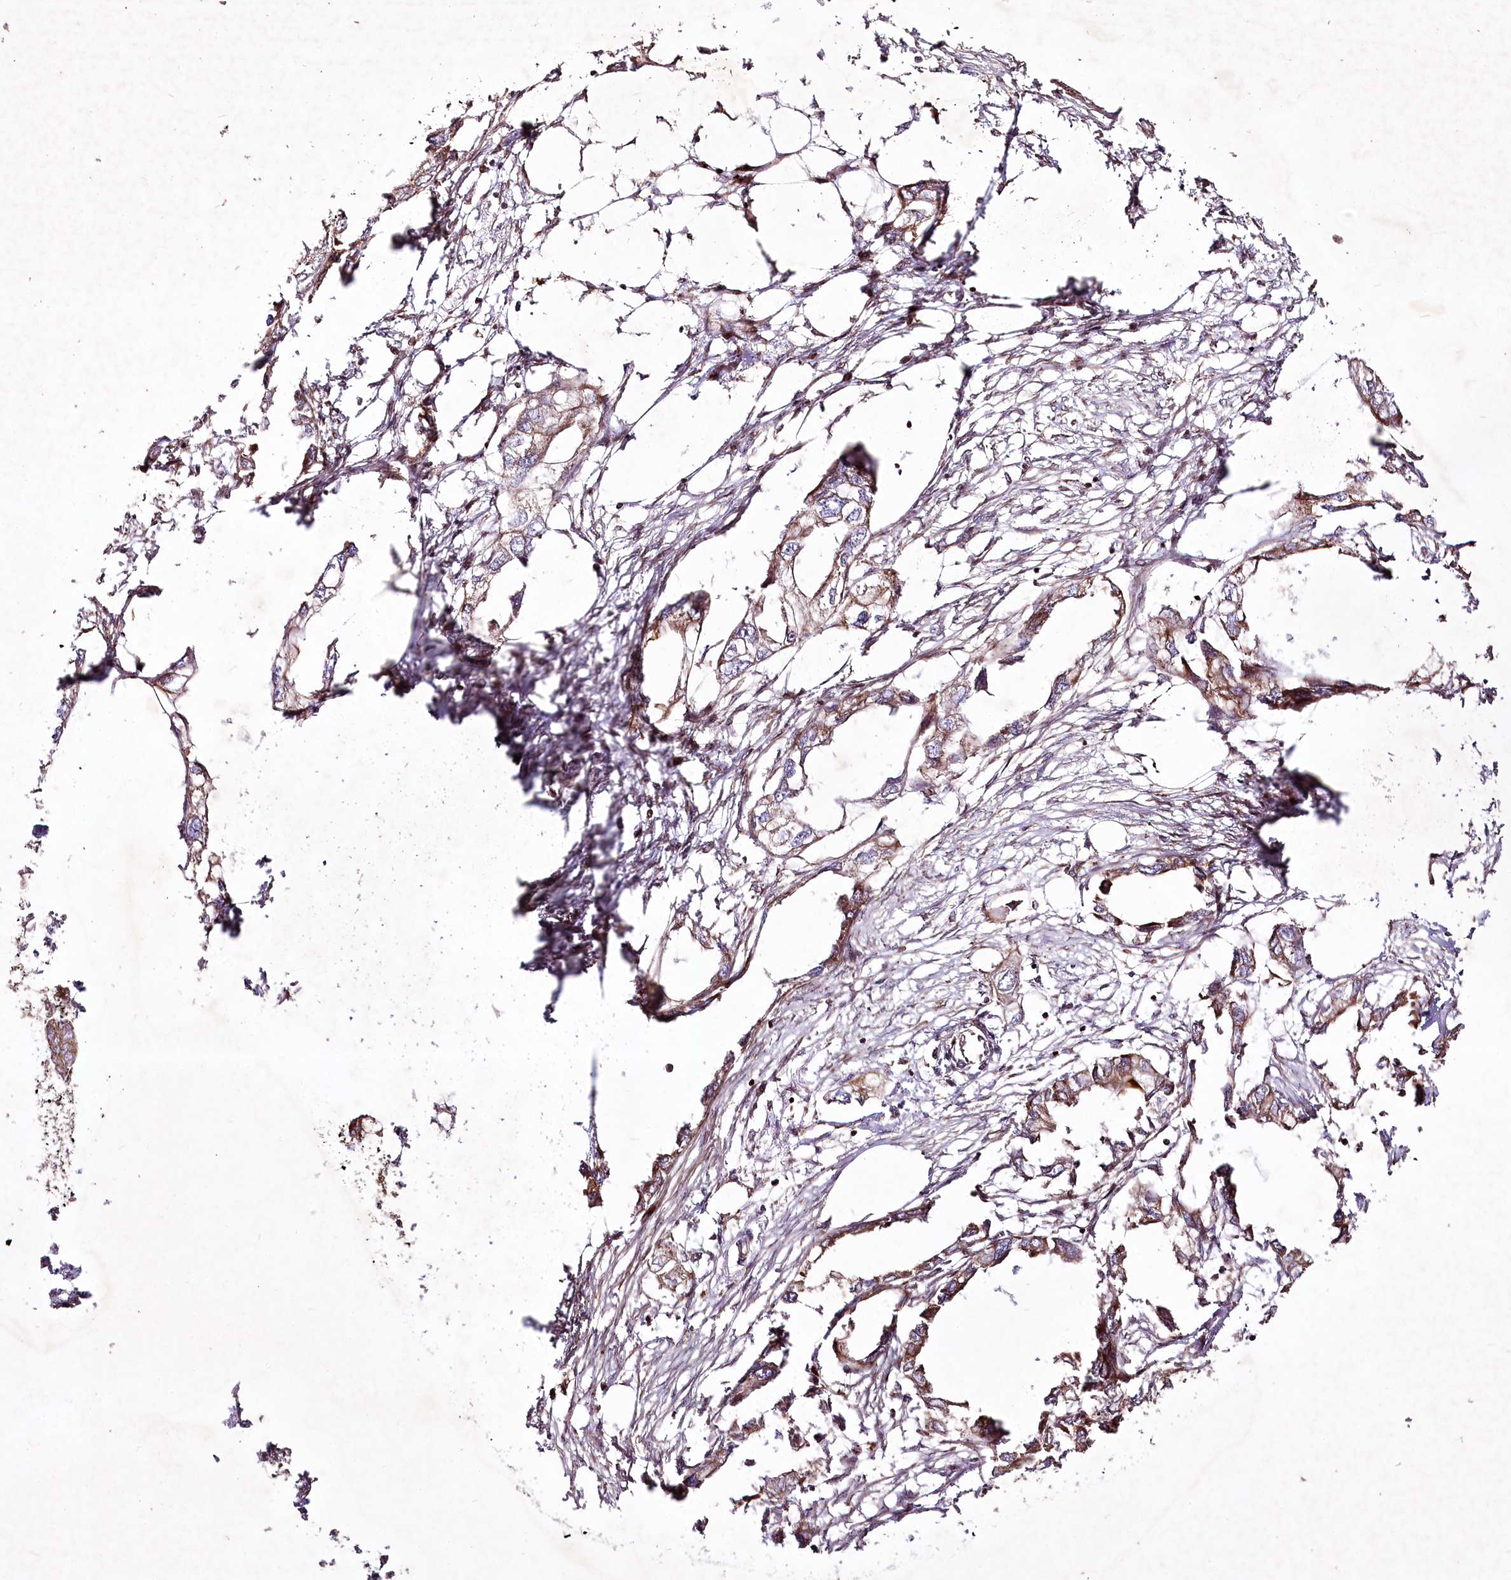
{"staining": {"intensity": "moderate", "quantity": ">75%", "location": "cytoplasmic/membranous"}, "tissue": "endometrial cancer", "cell_type": "Tumor cells", "image_type": "cancer", "snomed": [{"axis": "morphology", "description": "Adenocarcinoma, NOS"}, {"axis": "morphology", "description": "Adenocarcinoma, metastatic, NOS"}, {"axis": "topography", "description": "Adipose tissue"}, {"axis": "topography", "description": "Endometrium"}], "caption": "The photomicrograph displays a brown stain indicating the presence of a protein in the cytoplasmic/membranous of tumor cells in endometrial cancer (adenocarcinoma). The staining was performed using DAB (3,3'-diaminobenzidine), with brown indicating positive protein expression. Nuclei are stained blue with hematoxylin.", "gene": "PSTK", "patient": {"sex": "female", "age": 67}}